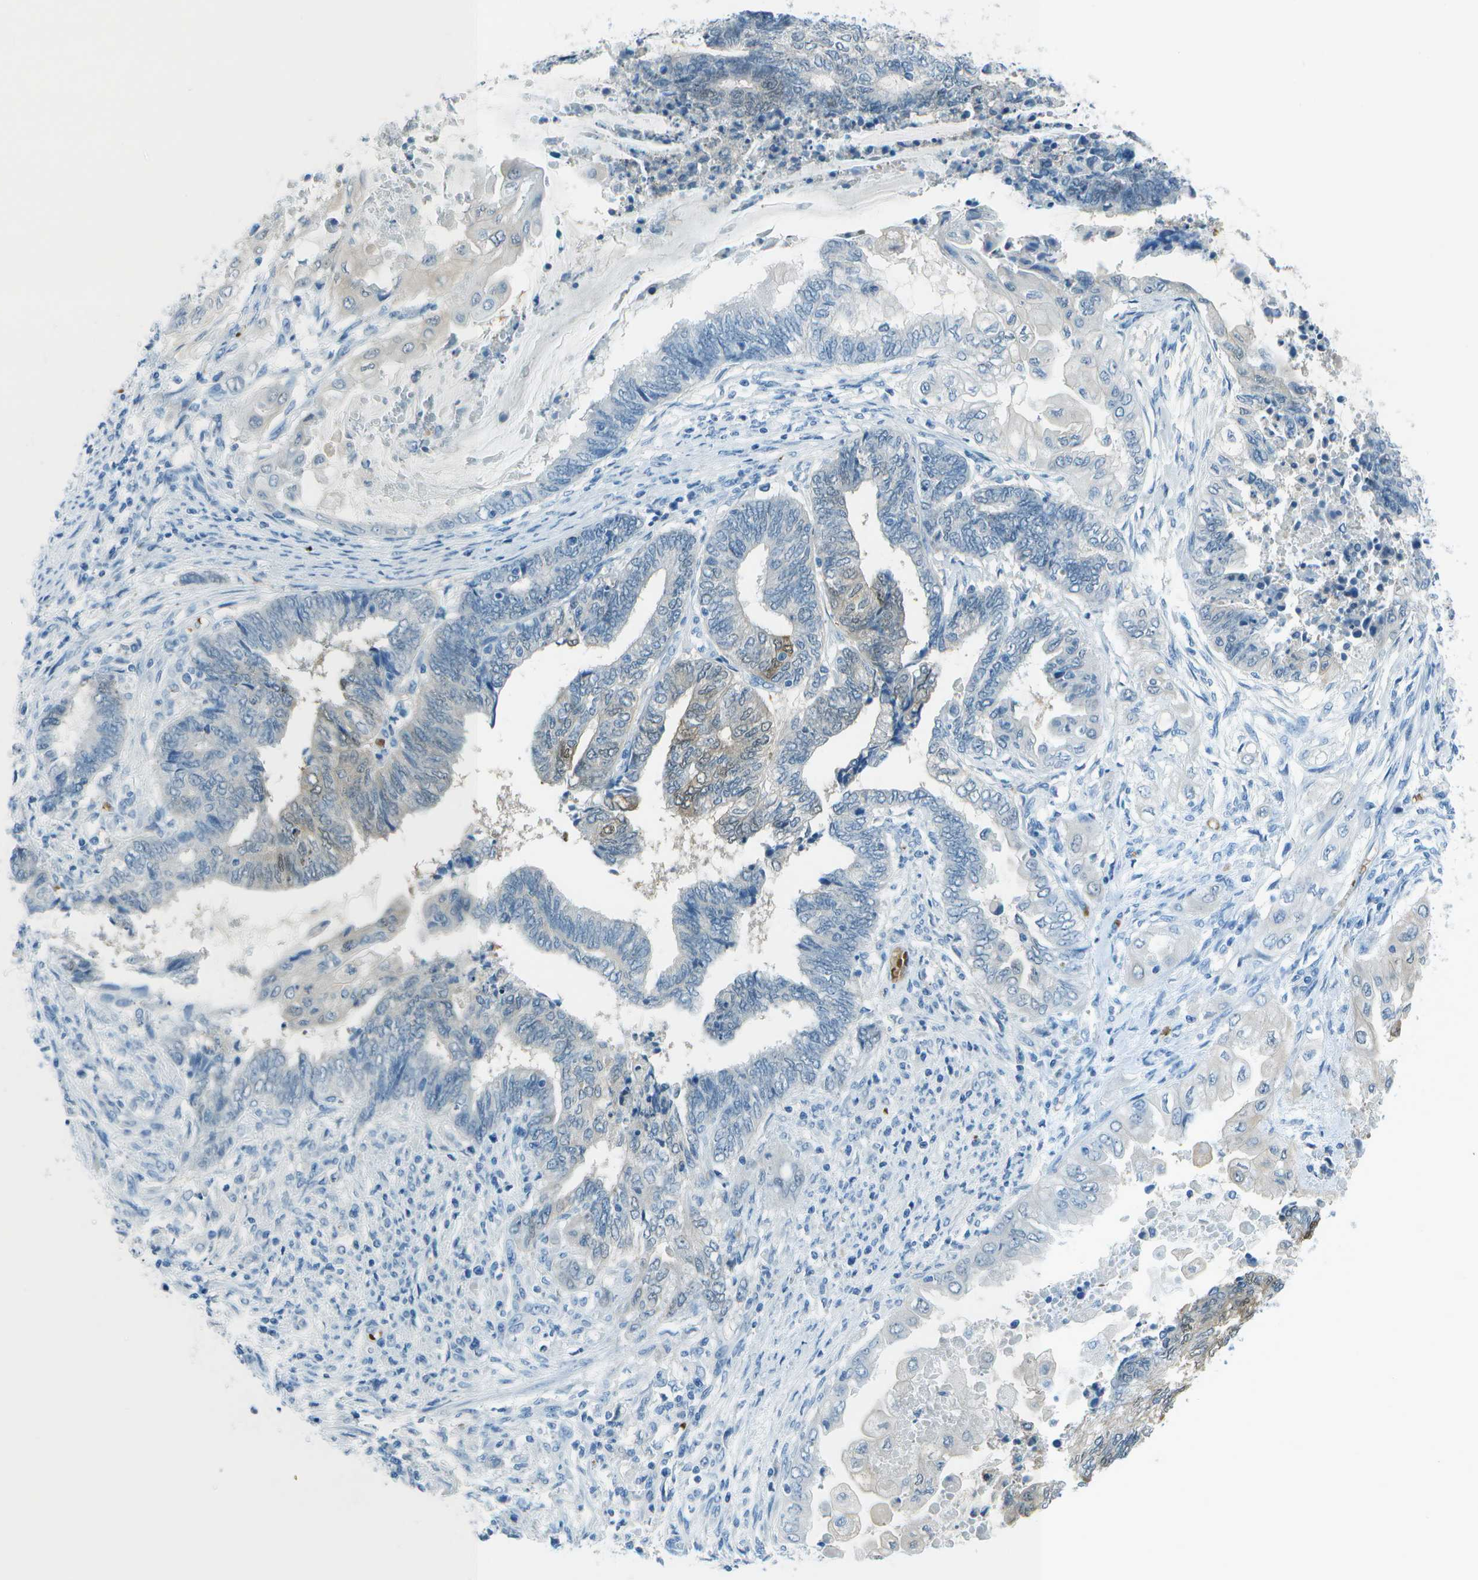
{"staining": {"intensity": "weak", "quantity": "<25%", "location": "cytoplasmic/membranous,nuclear"}, "tissue": "endometrial cancer", "cell_type": "Tumor cells", "image_type": "cancer", "snomed": [{"axis": "morphology", "description": "Adenocarcinoma, NOS"}, {"axis": "topography", "description": "Uterus"}, {"axis": "topography", "description": "Endometrium"}], "caption": "An immunohistochemistry histopathology image of endometrial cancer is shown. There is no staining in tumor cells of endometrial cancer.", "gene": "ASL", "patient": {"sex": "female", "age": 70}}